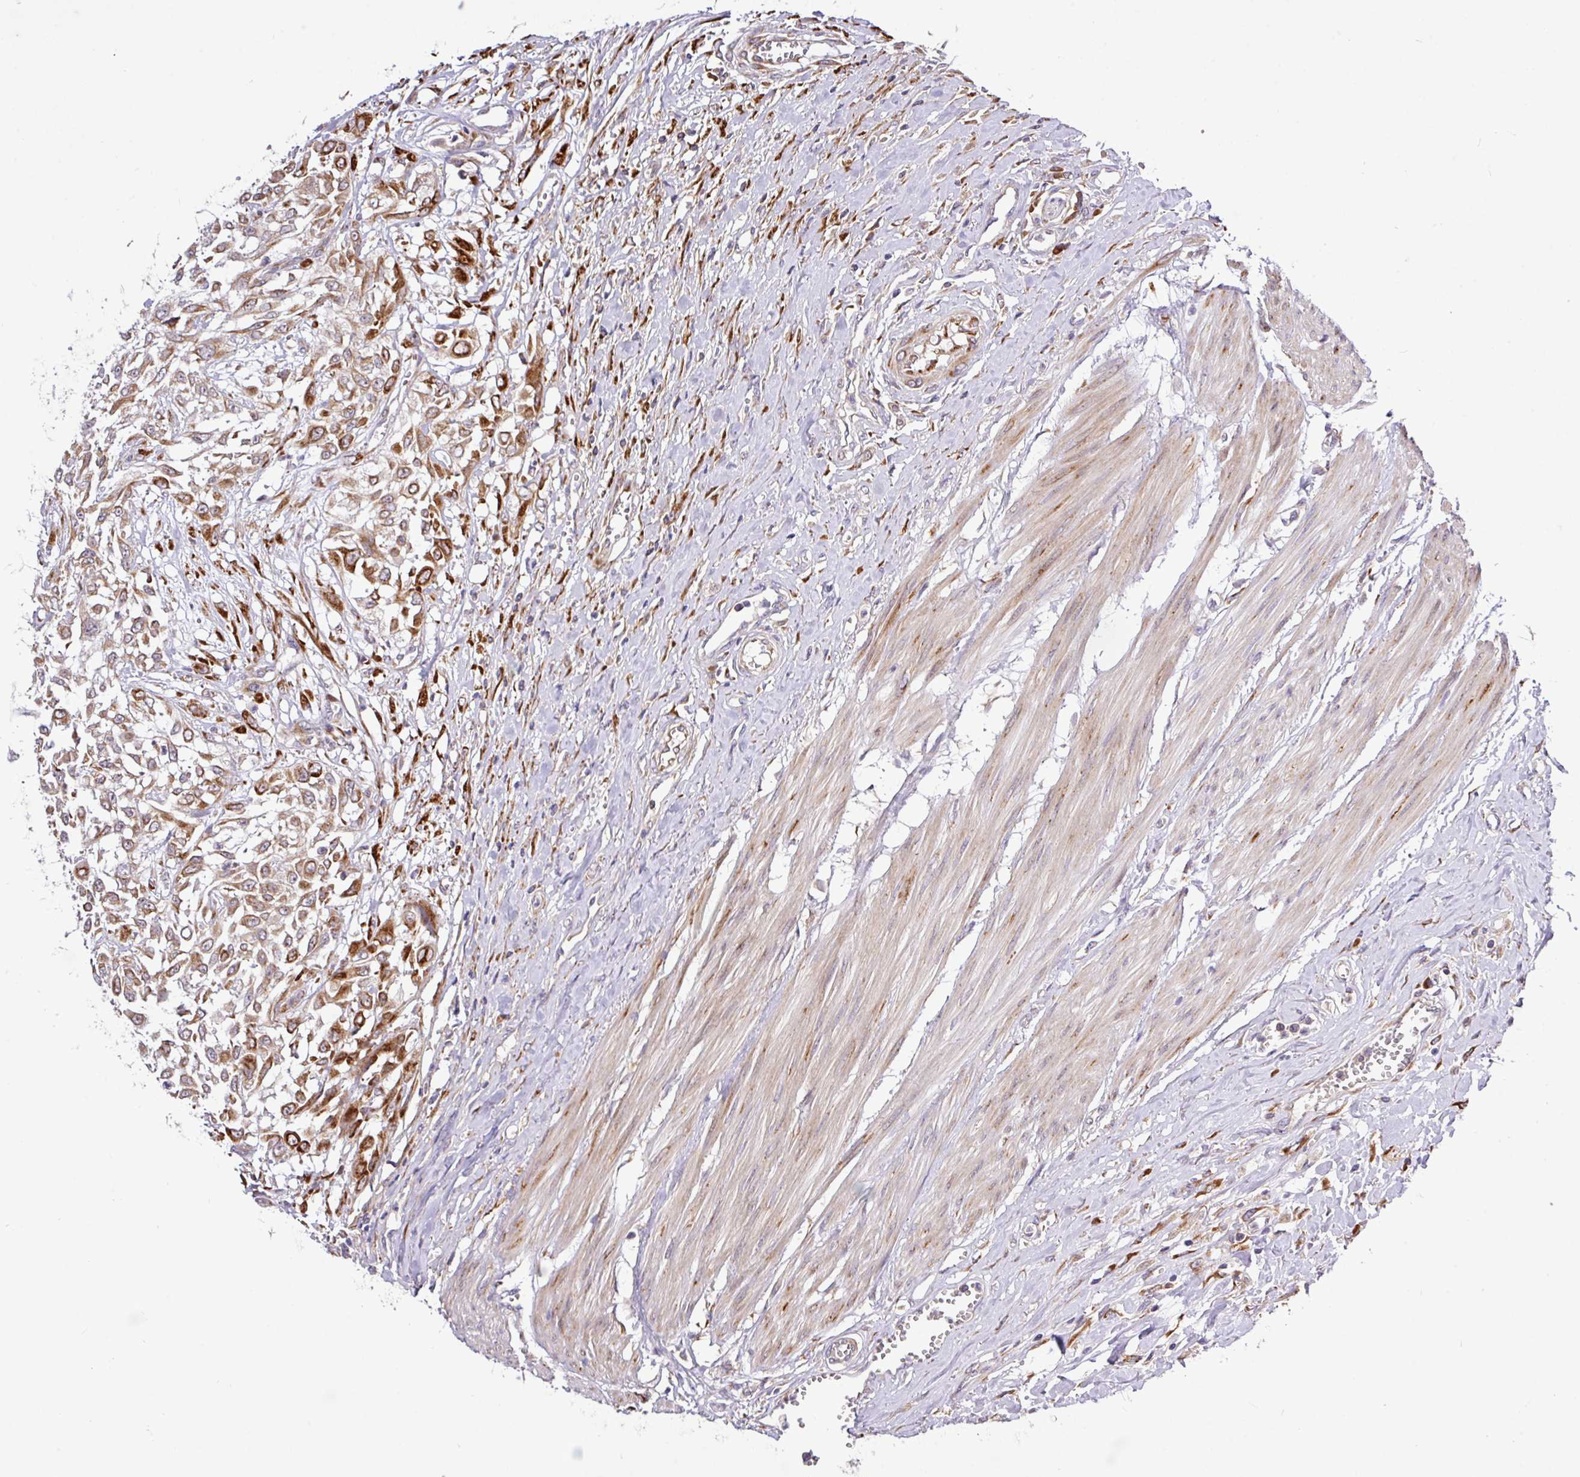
{"staining": {"intensity": "strong", "quantity": "25%-75%", "location": "cytoplasmic/membranous"}, "tissue": "urothelial cancer", "cell_type": "Tumor cells", "image_type": "cancer", "snomed": [{"axis": "morphology", "description": "Urothelial carcinoma, High grade"}, {"axis": "topography", "description": "Urinary bladder"}], "caption": "Protein expression analysis of urothelial cancer displays strong cytoplasmic/membranous positivity in about 25%-75% of tumor cells. The staining is performed using DAB brown chromogen to label protein expression. The nuclei are counter-stained blue using hematoxylin.", "gene": "TM2D2", "patient": {"sex": "male", "age": 57}}